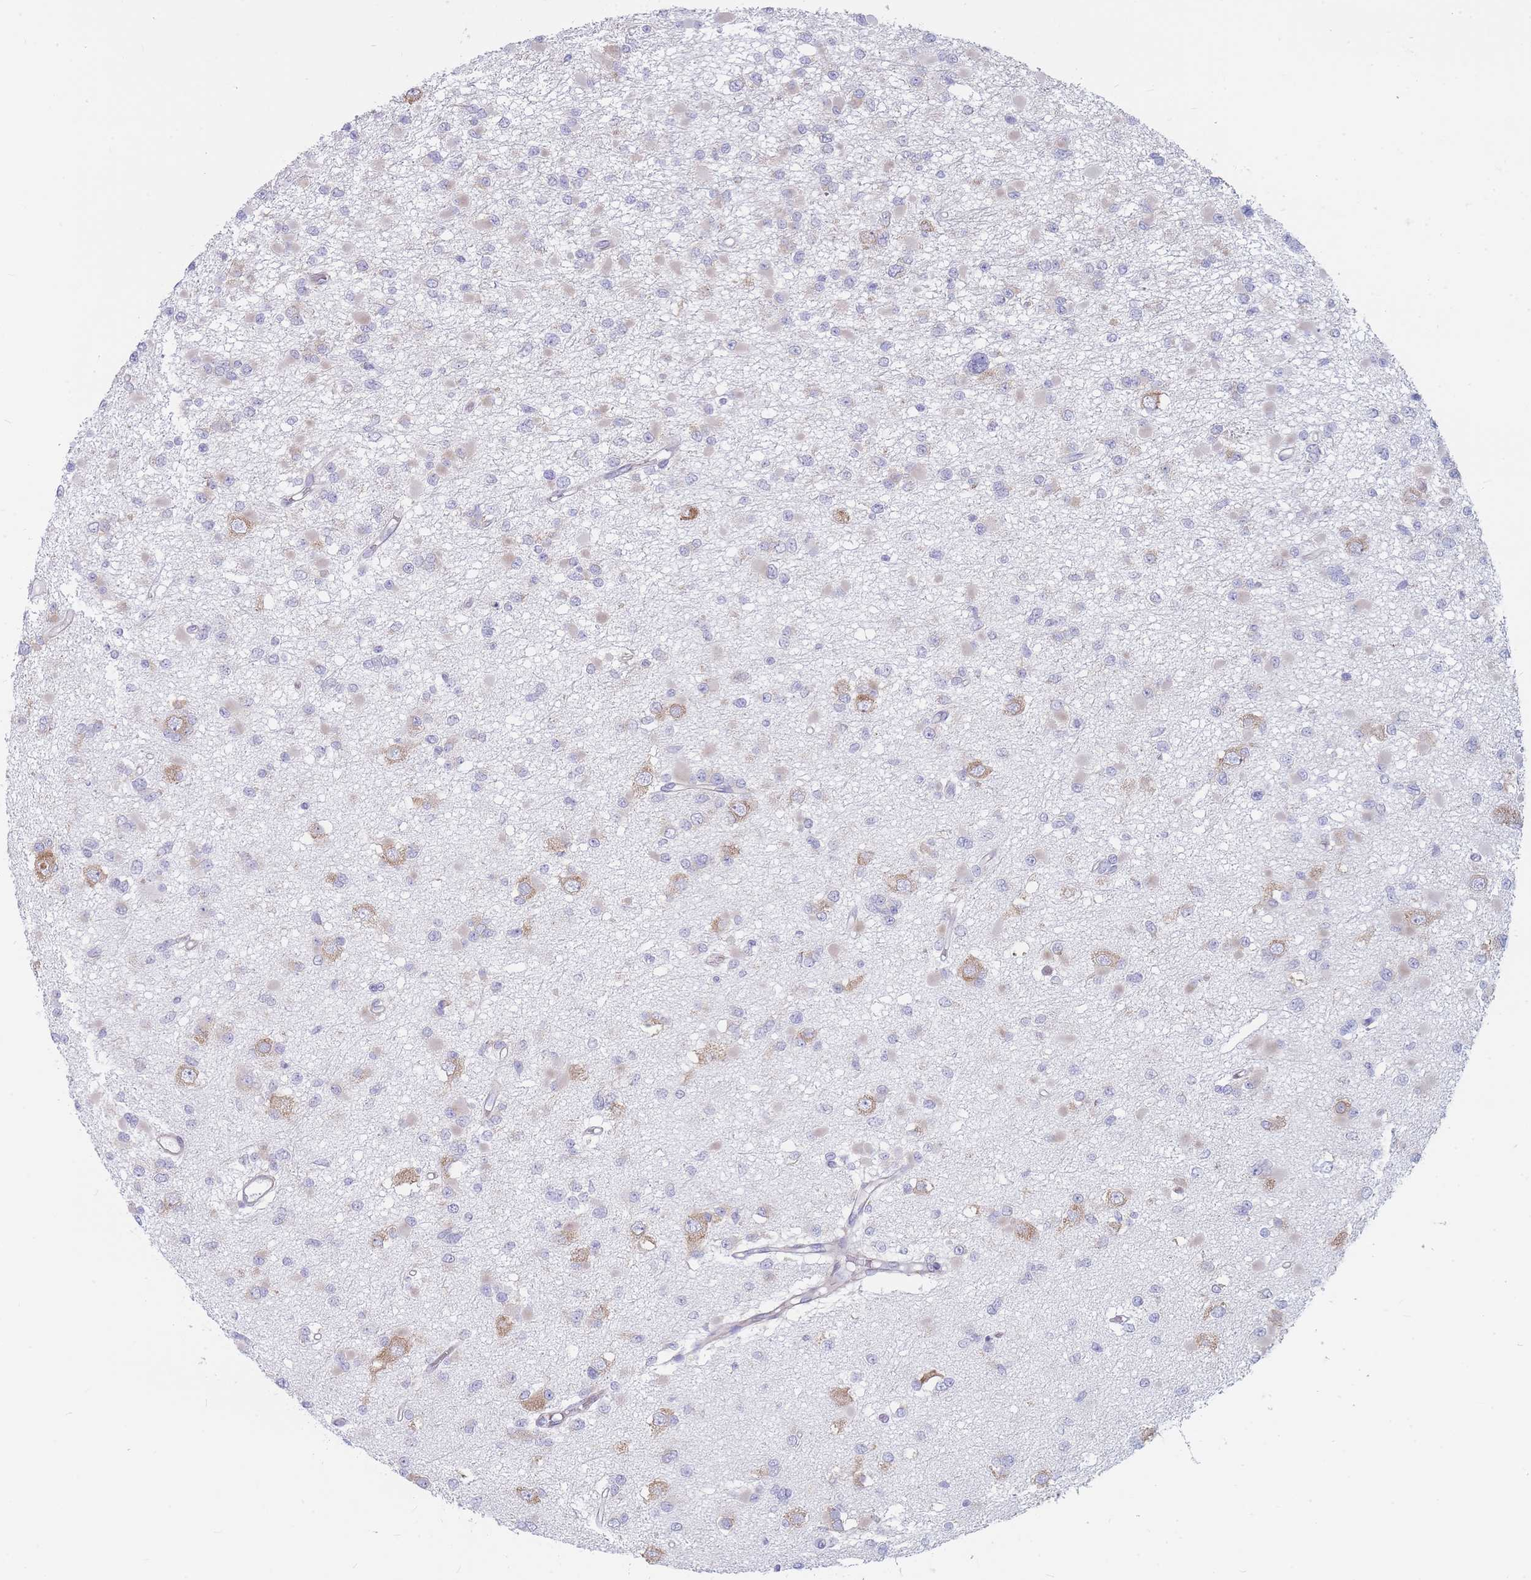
{"staining": {"intensity": "negative", "quantity": "none", "location": "none"}, "tissue": "glioma", "cell_type": "Tumor cells", "image_type": "cancer", "snomed": [{"axis": "morphology", "description": "Glioma, malignant, Low grade"}, {"axis": "topography", "description": "Brain"}], "caption": "Human malignant low-grade glioma stained for a protein using immunohistochemistry (IHC) reveals no expression in tumor cells.", "gene": "RPL8", "patient": {"sex": "female", "age": 22}}